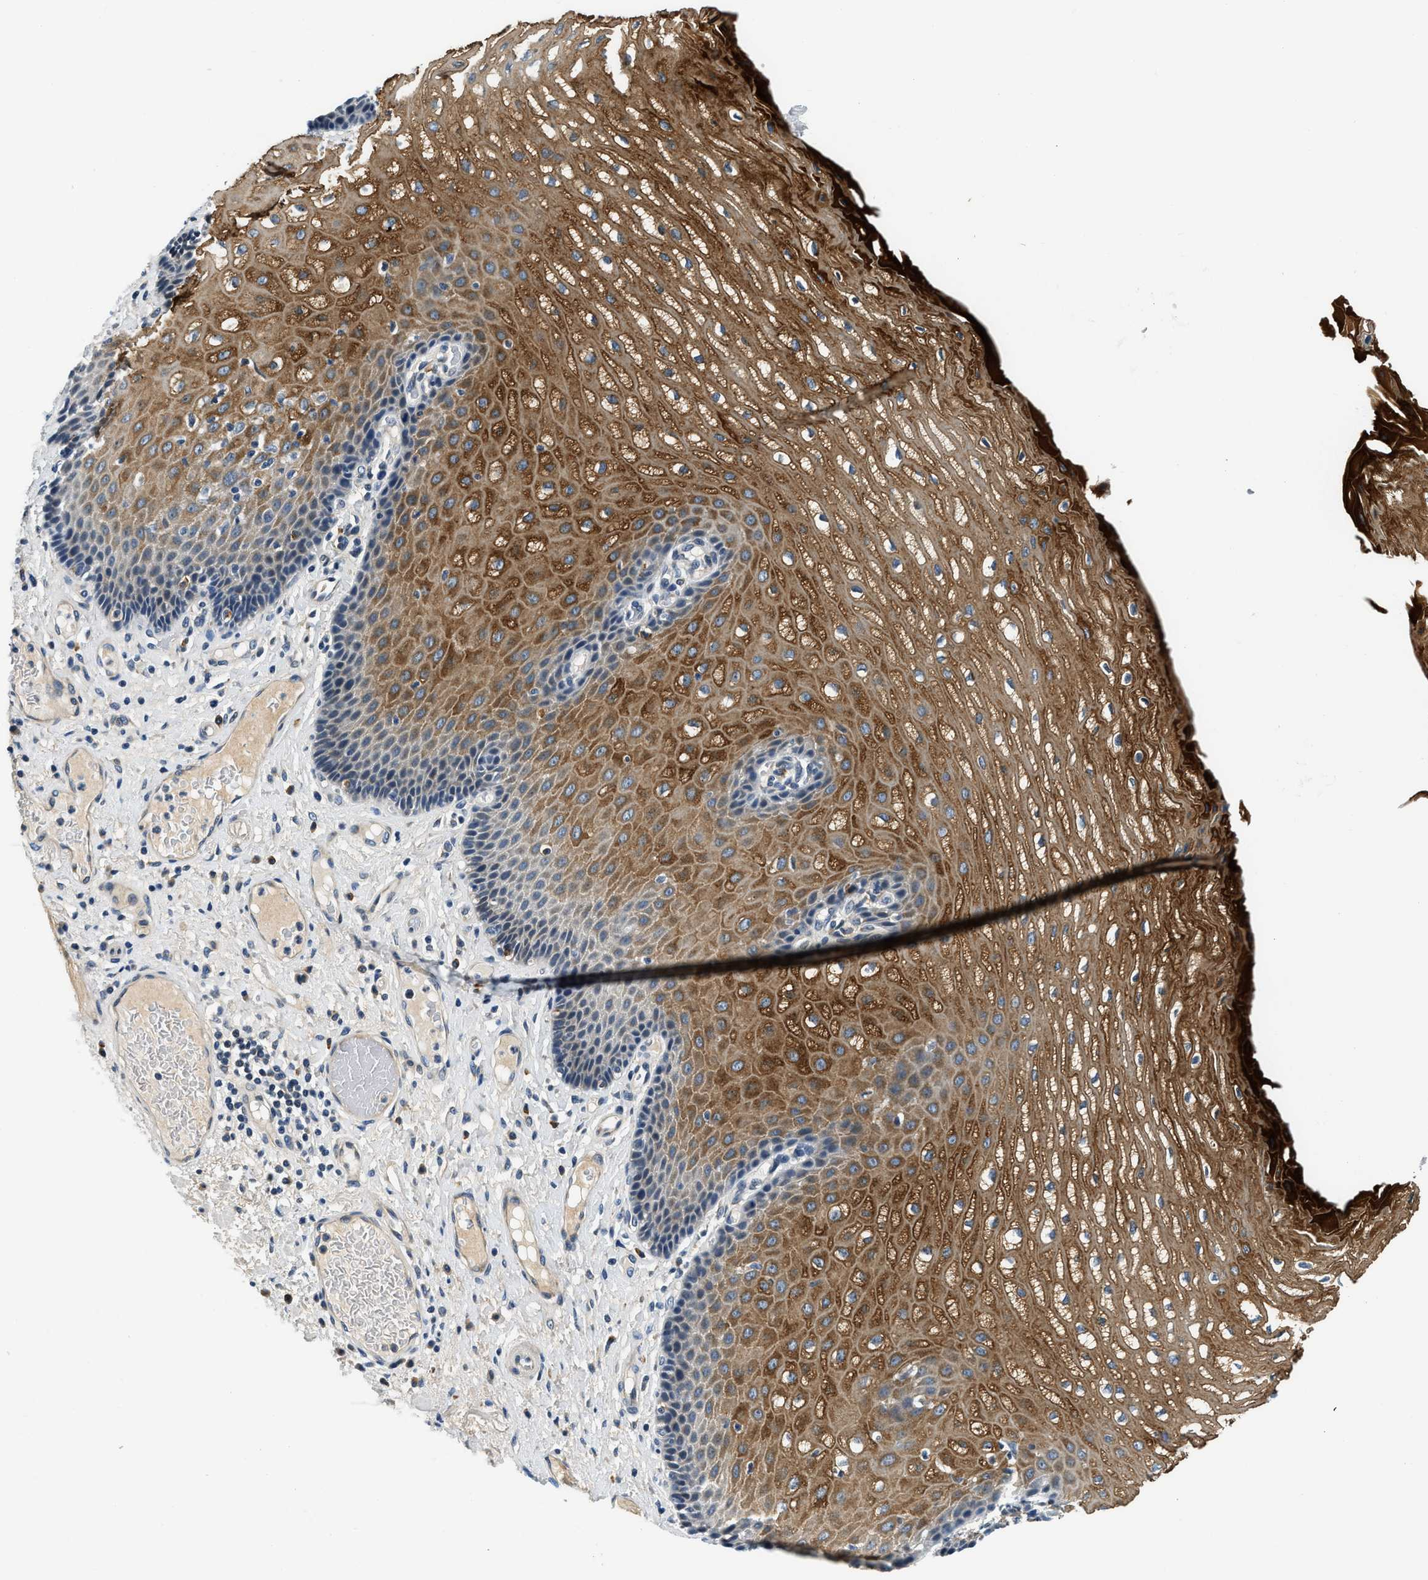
{"staining": {"intensity": "moderate", "quantity": "25%-75%", "location": "cytoplasmic/membranous"}, "tissue": "esophagus", "cell_type": "Squamous epithelial cells", "image_type": "normal", "snomed": [{"axis": "morphology", "description": "Normal tissue, NOS"}, {"axis": "topography", "description": "Esophagus"}], "caption": "Protein staining by IHC shows moderate cytoplasmic/membranous staining in approximately 25%-75% of squamous epithelial cells in benign esophagus.", "gene": "YAE1", "patient": {"sex": "male", "age": 54}}